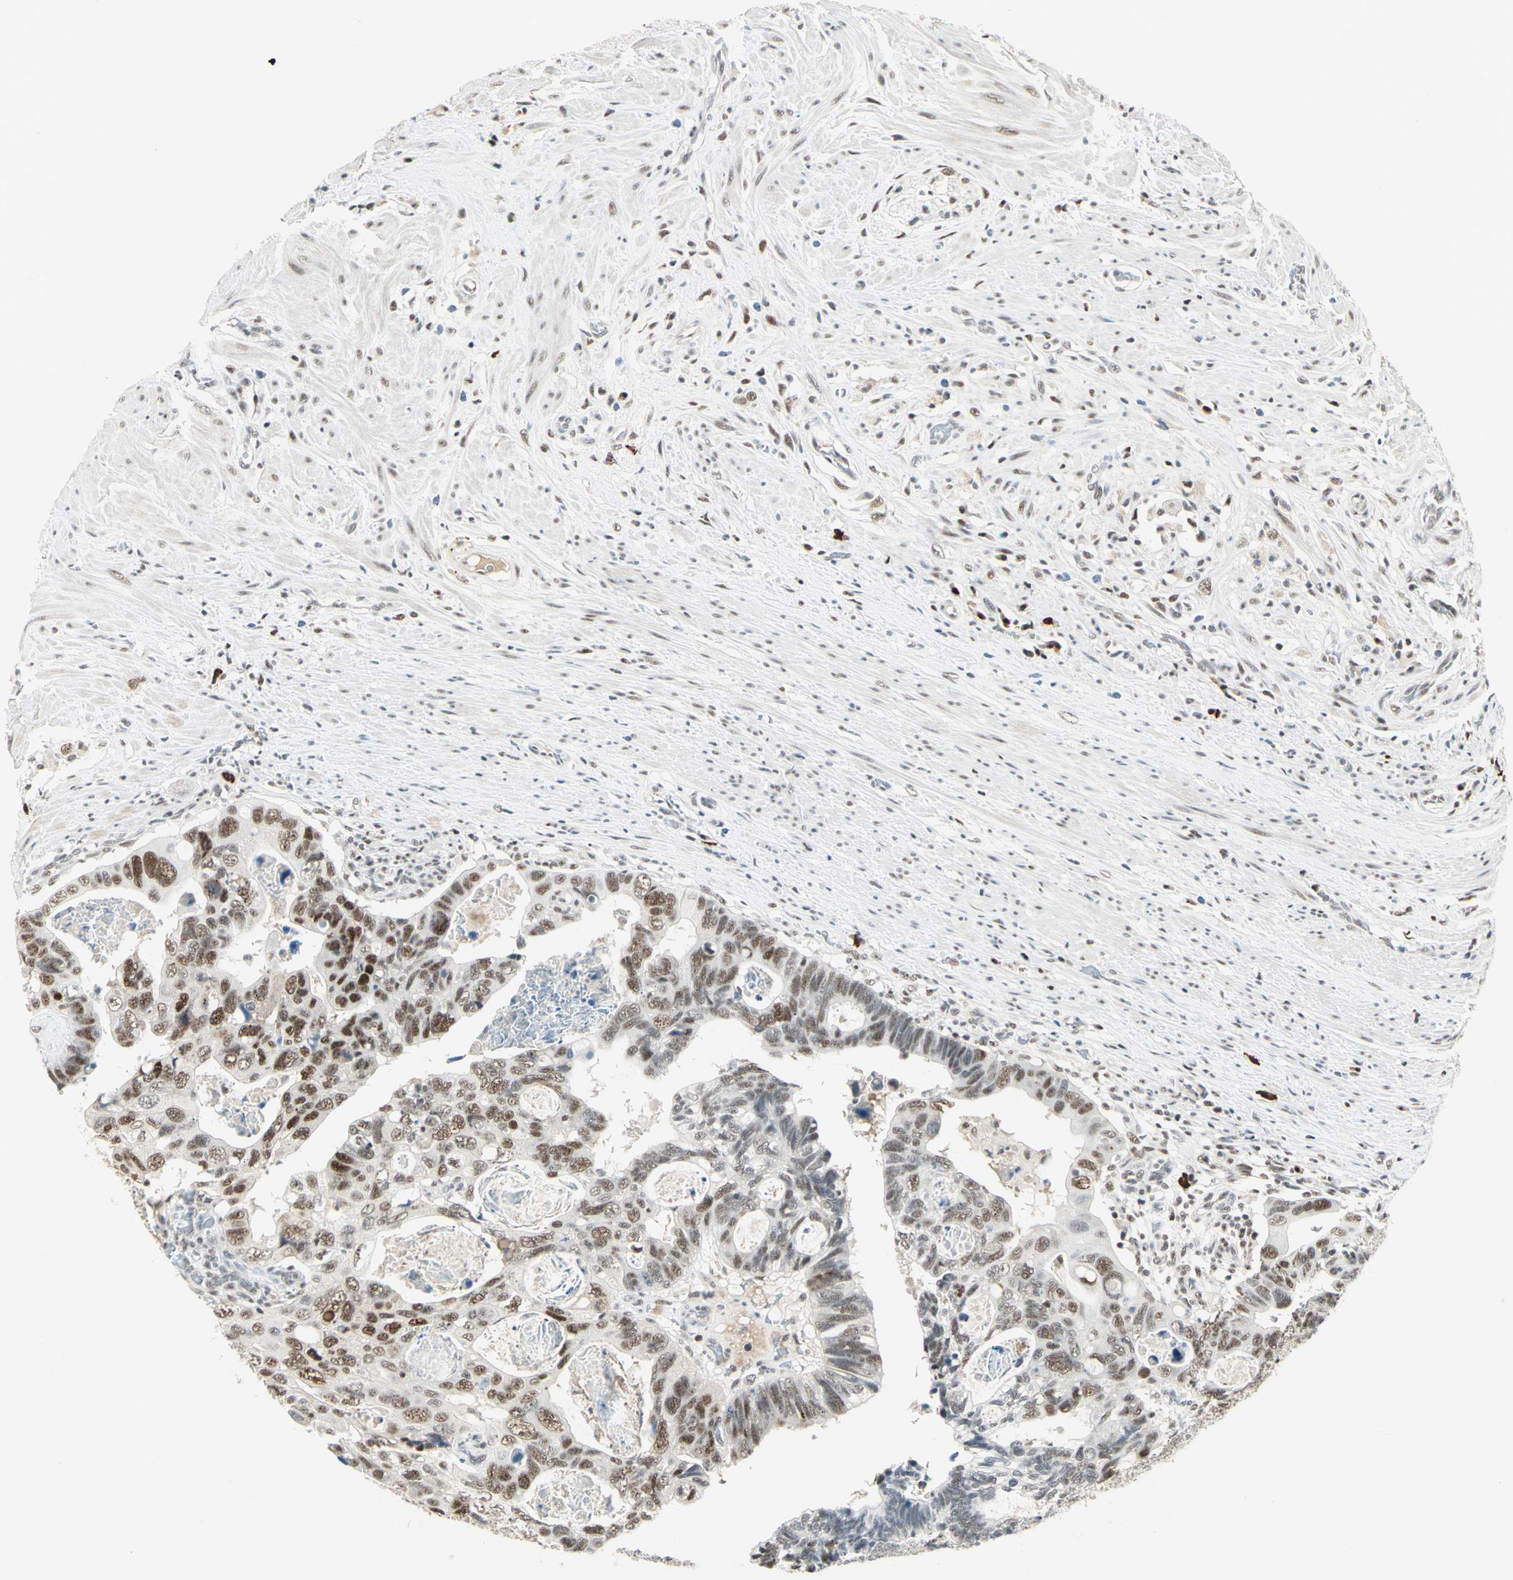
{"staining": {"intensity": "moderate", "quantity": ">75%", "location": "nuclear"}, "tissue": "colorectal cancer", "cell_type": "Tumor cells", "image_type": "cancer", "snomed": [{"axis": "morphology", "description": "Adenocarcinoma, NOS"}, {"axis": "topography", "description": "Rectum"}], "caption": "High-power microscopy captured an immunohistochemistry image of colorectal cancer (adenocarcinoma), revealing moderate nuclear positivity in approximately >75% of tumor cells.", "gene": "CCNT1", "patient": {"sex": "male", "age": 53}}